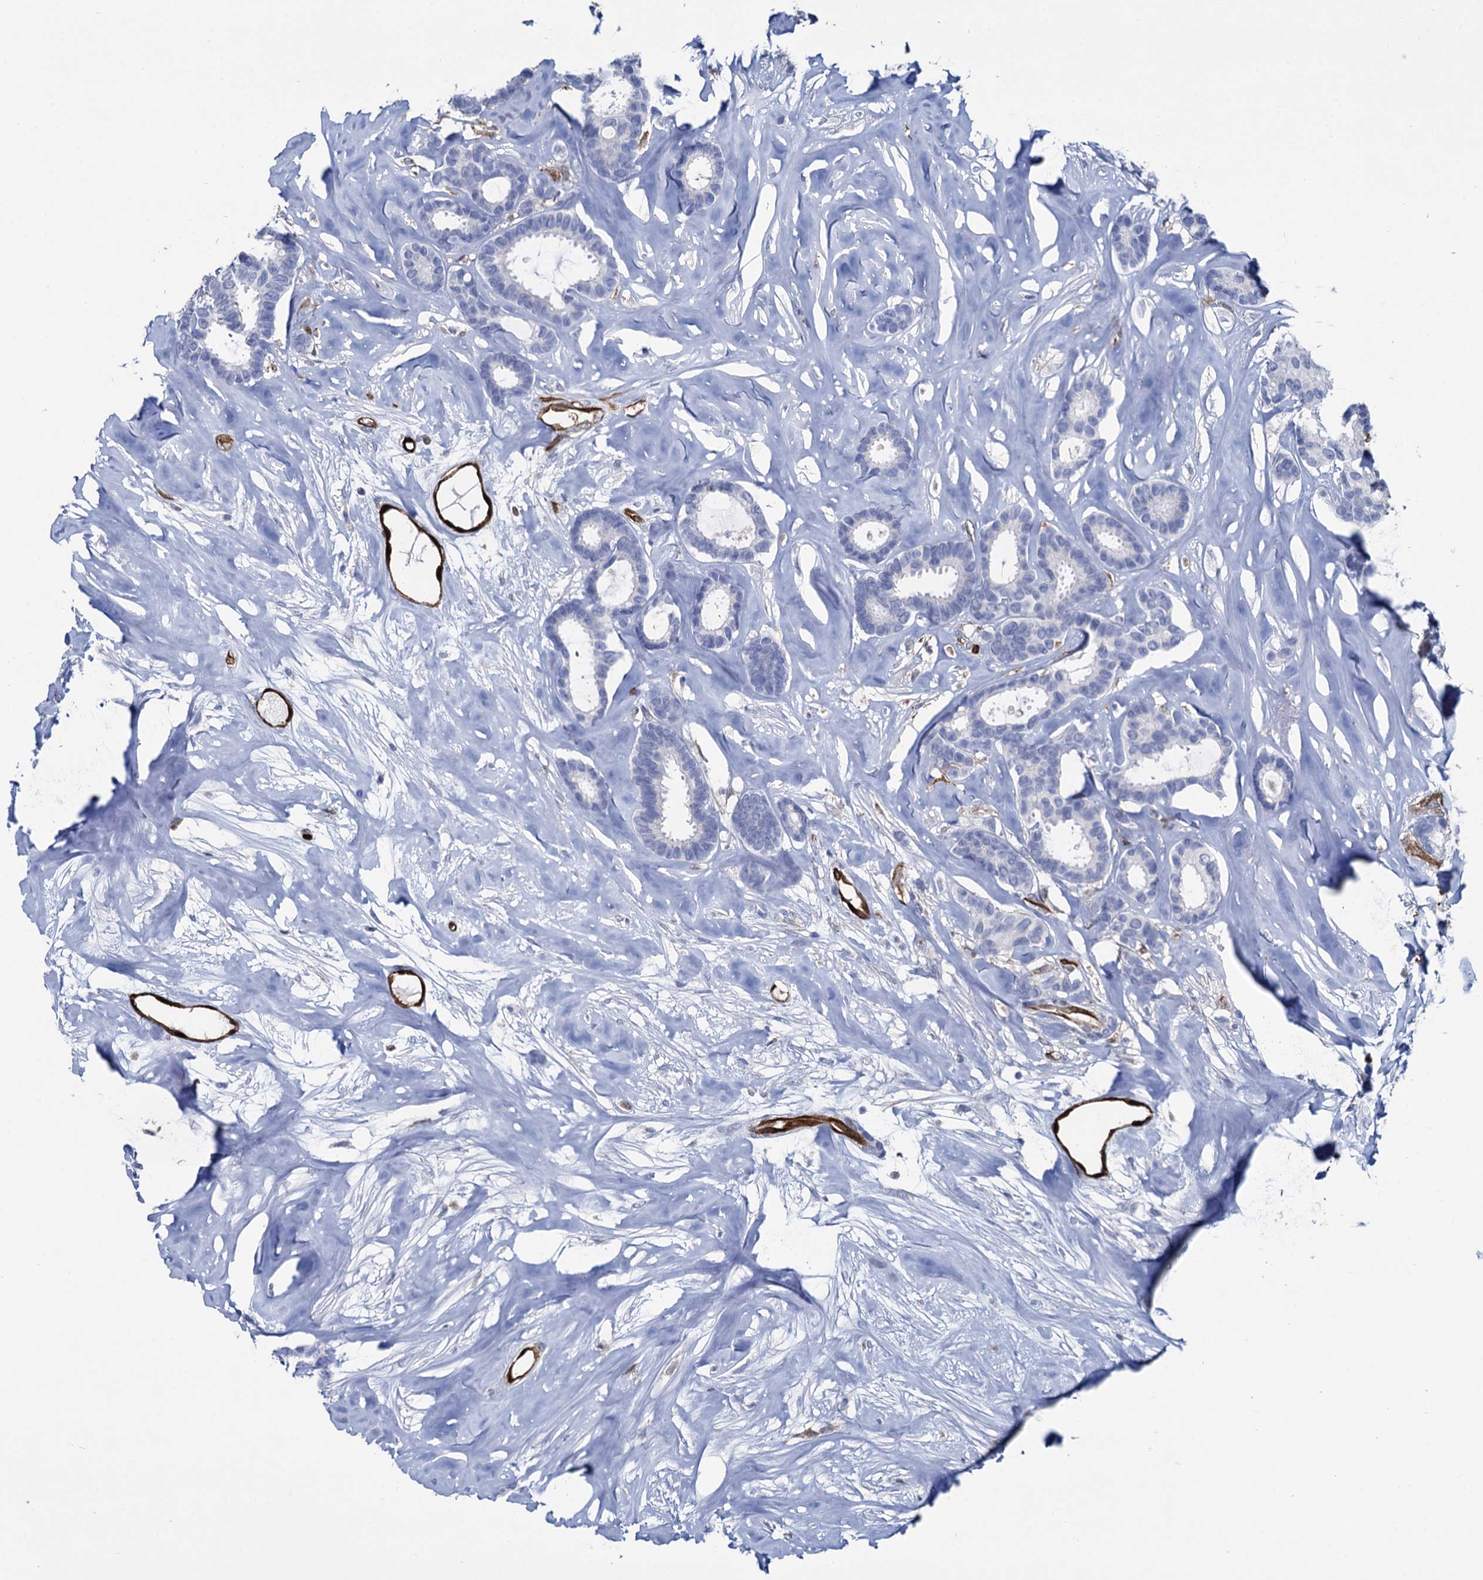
{"staining": {"intensity": "negative", "quantity": "none", "location": "none"}, "tissue": "breast cancer", "cell_type": "Tumor cells", "image_type": "cancer", "snomed": [{"axis": "morphology", "description": "Duct carcinoma"}, {"axis": "topography", "description": "Breast"}], "caption": "Human infiltrating ductal carcinoma (breast) stained for a protein using IHC reveals no expression in tumor cells.", "gene": "FABP5", "patient": {"sex": "female", "age": 87}}